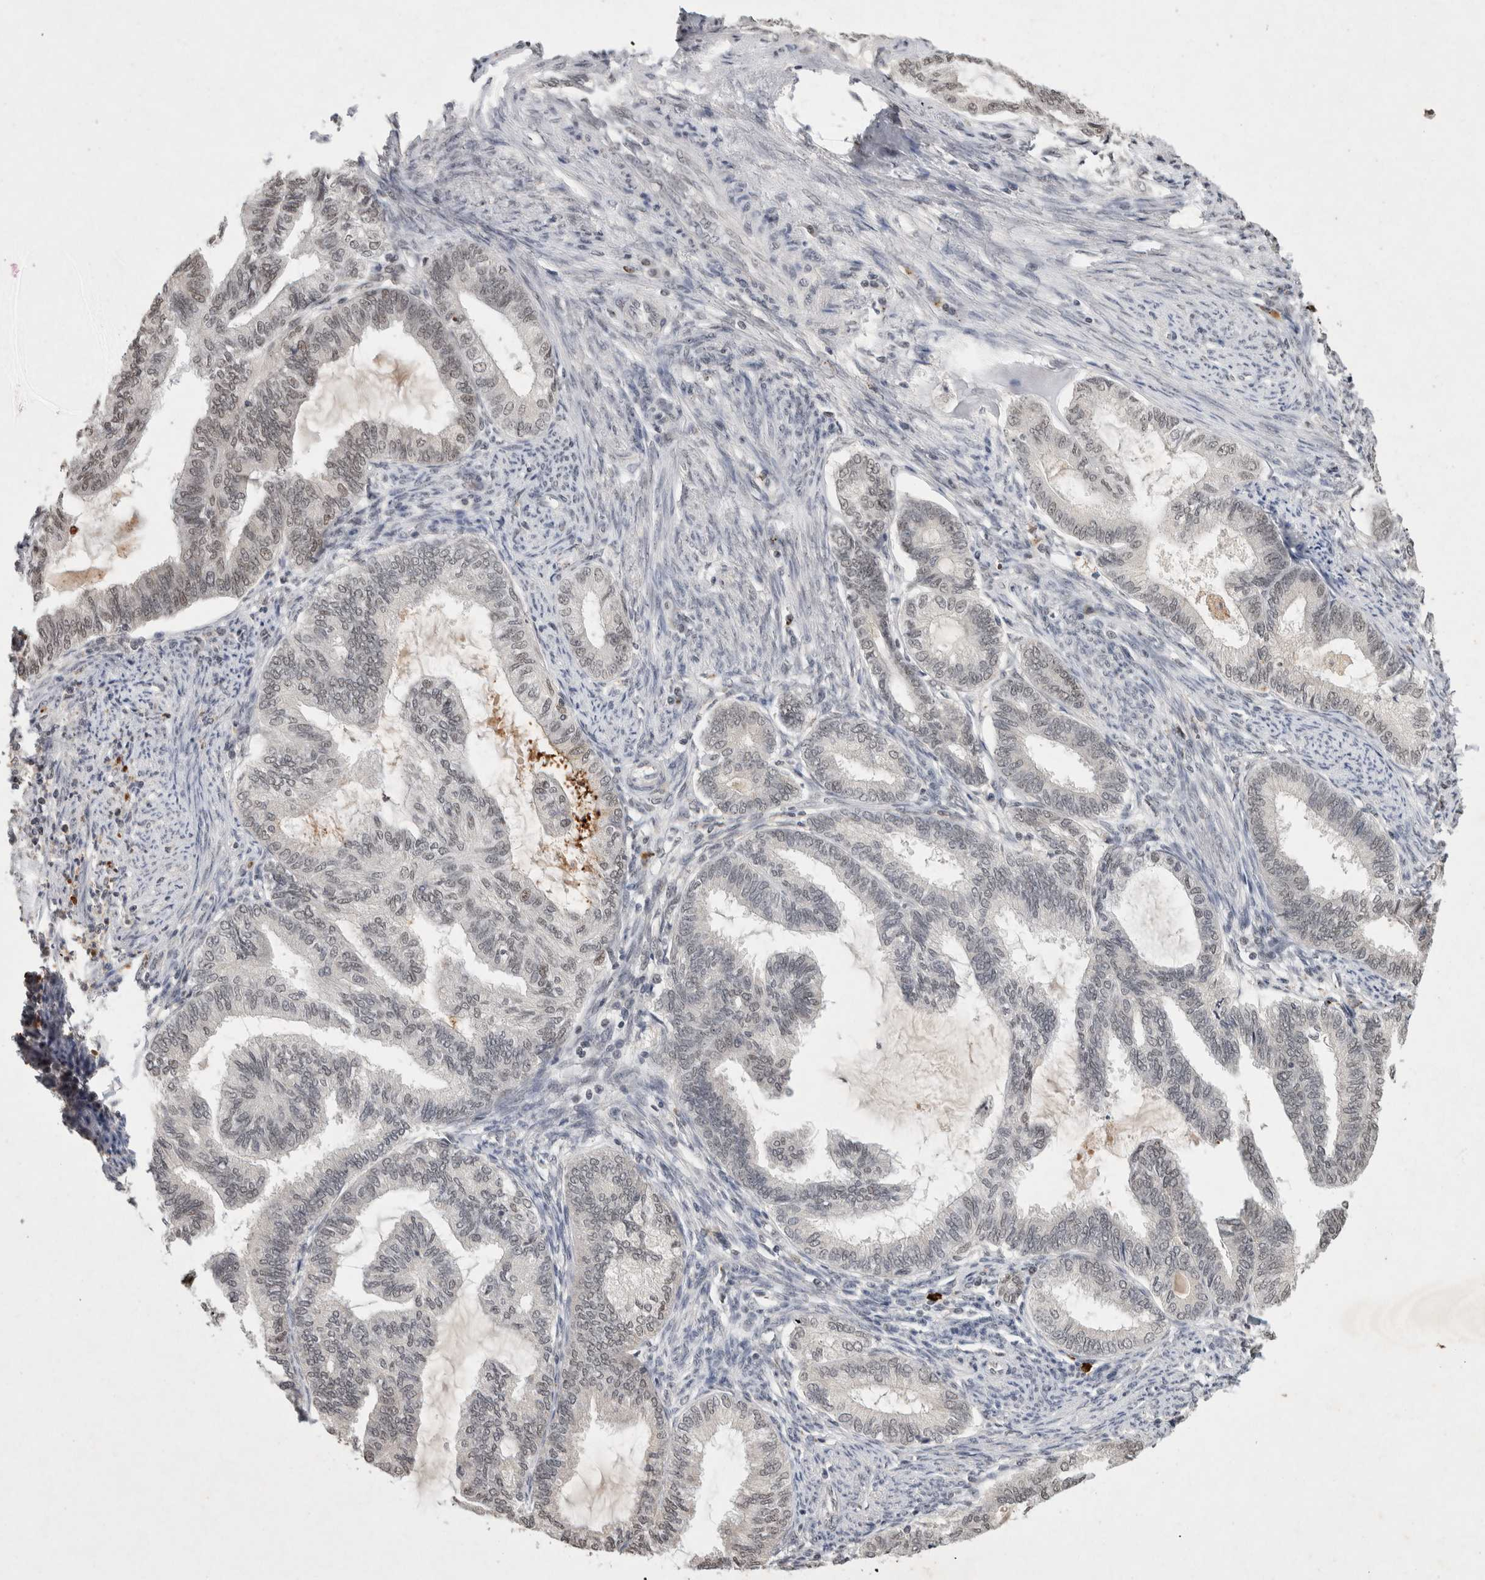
{"staining": {"intensity": "weak", "quantity": "25%-75%", "location": "nuclear"}, "tissue": "endometrial cancer", "cell_type": "Tumor cells", "image_type": "cancer", "snomed": [{"axis": "morphology", "description": "Adenocarcinoma, NOS"}, {"axis": "topography", "description": "Endometrium"}], "caption": "The photomicrograph demonstrates immunohistochemical staining of endometrial cancer. There is weak nuclear expression is seen in about 25%-75% of tumor cells. The protein is shown in brown color, while the nuclei are stained blue.", "gene": "XRCC5", "patient": {"sex": "female", "age": 86}}